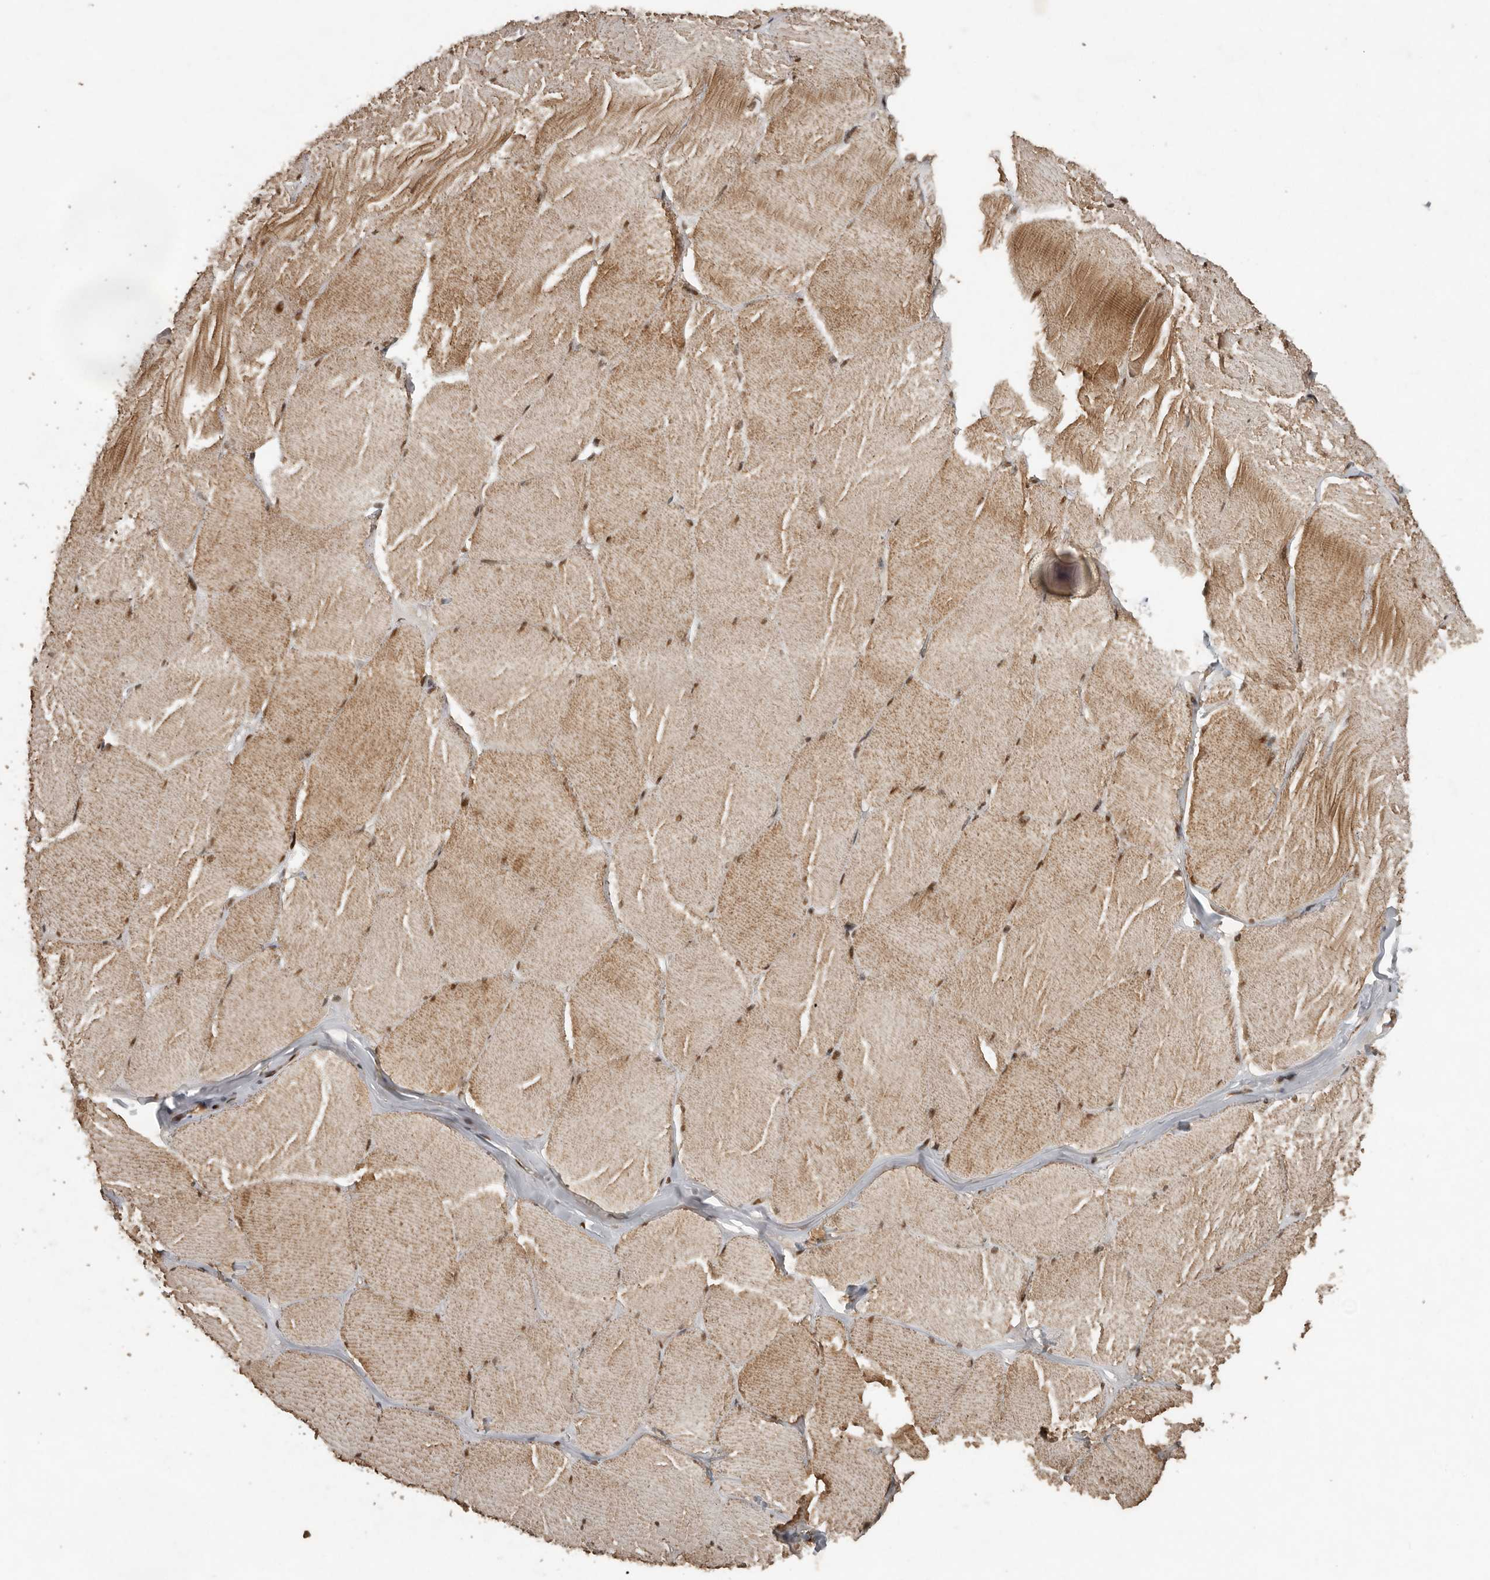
{"staining": {"intensity": "moderate", "quantity": ">75%", "location": "cytoplasmic/membranous,nuclear"}, "tissue": "skeletal muscle", "cell_type": "Myocytes", "image_type": "normal", "snomed": [{"axis": "morphology", "description": "Normal tissue, NOS"}, {"axis": "topography", "description": "Skin"}, {"axis": "topography", "description": "Skeletal muscle"}], "caption": "Human skeletal muscle stained for a protein (brown) demonstrates moderate cytoplasmic/membranous,nuclear positive staining in approximately >75% of myocytes.", "gene": "CDC27", "patient": {"sex": "male", "age": 83}}